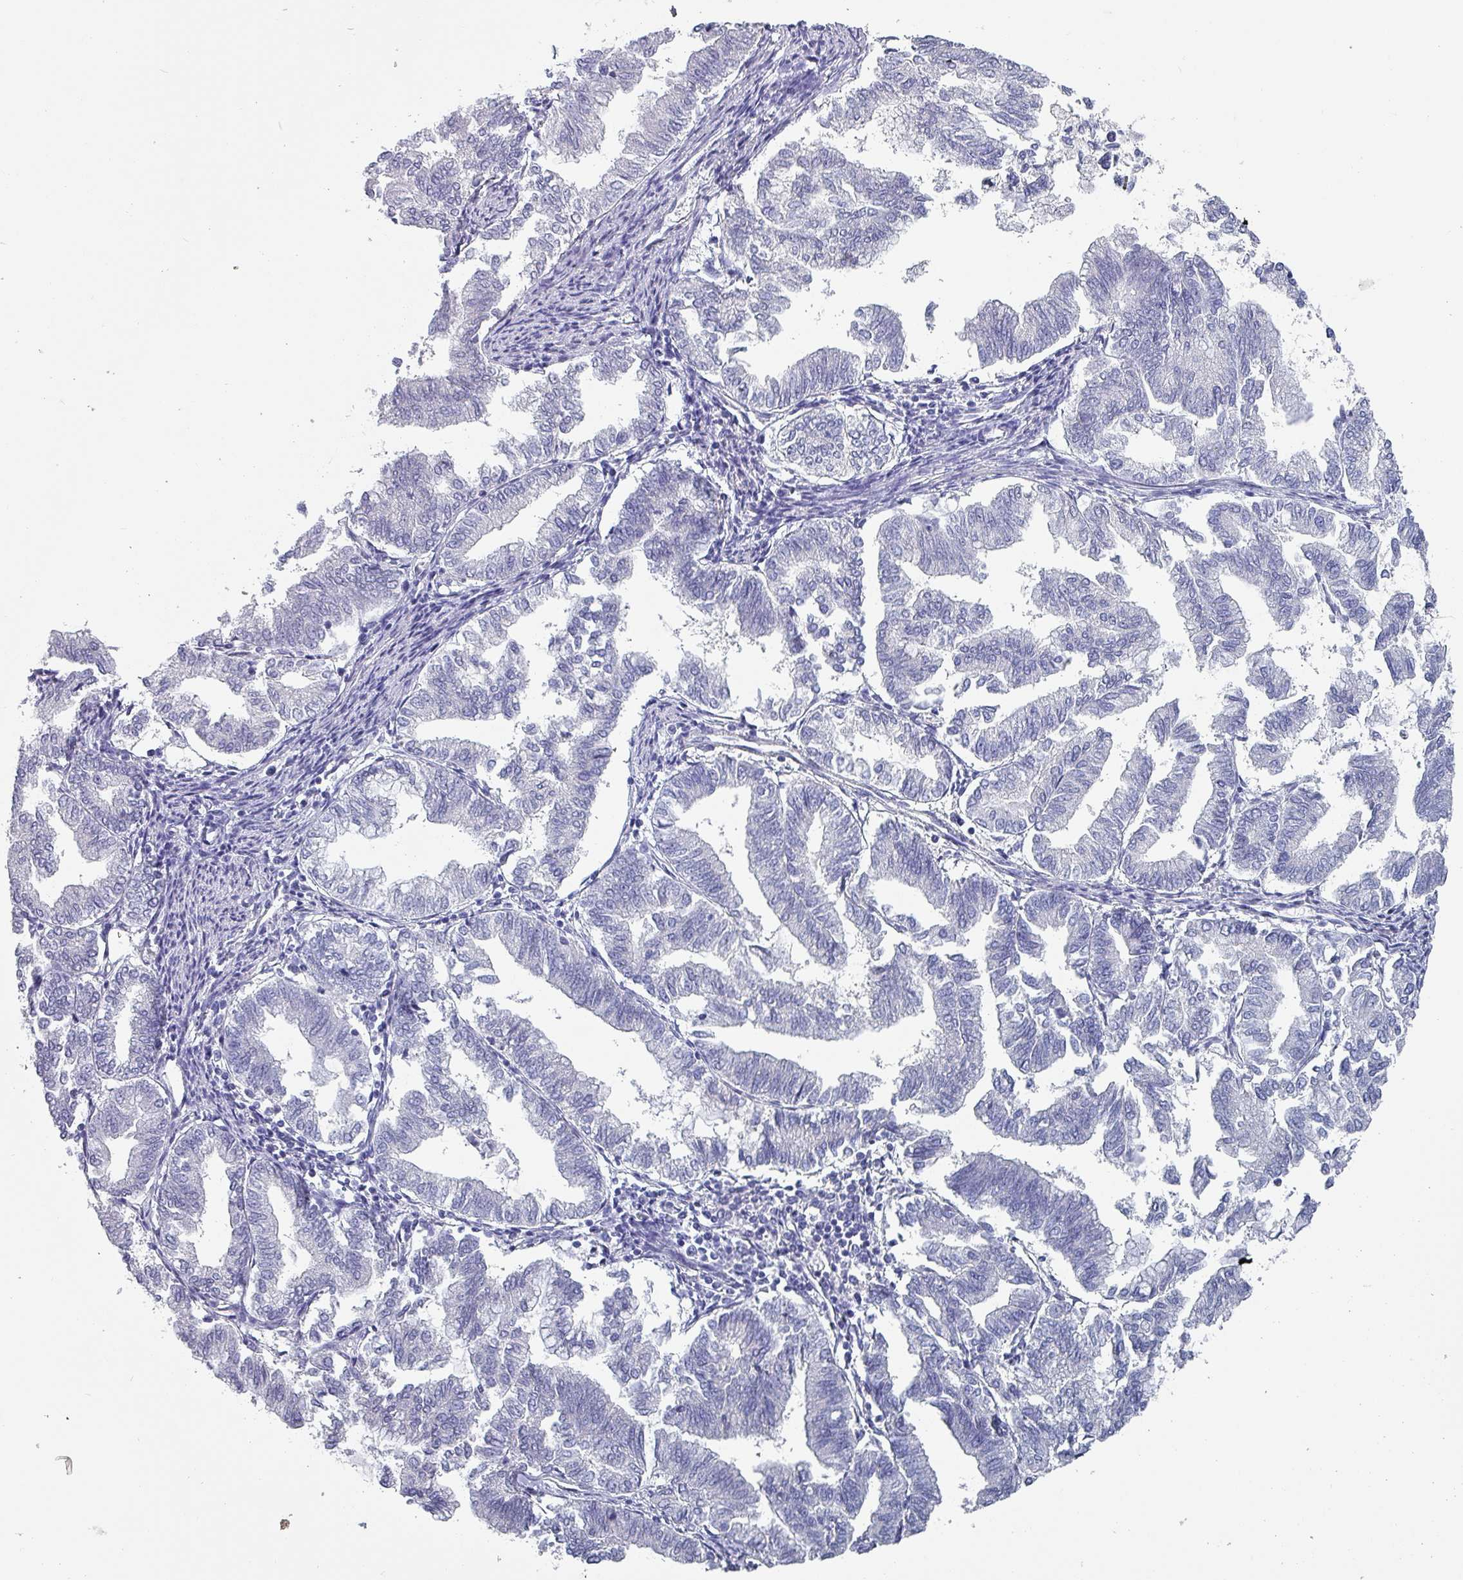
{"staining": {"intensity": "negative", "quantity": "none", "location": "none"}, "tissue": "endometrial cancer", "cell_type": "Tumor cells", "image_type": "cancer", "snomed": [{"axis": "morphology", "description": "Adenocarcinoma, NOS"}, {"axis": "topography", "description": "Endometrium"}], "caption": "Tumor cells show no significant positivity in endometrial cancer.", "gene": "INS-IGF2", "patient": {"sex": "female", "age": 79}}